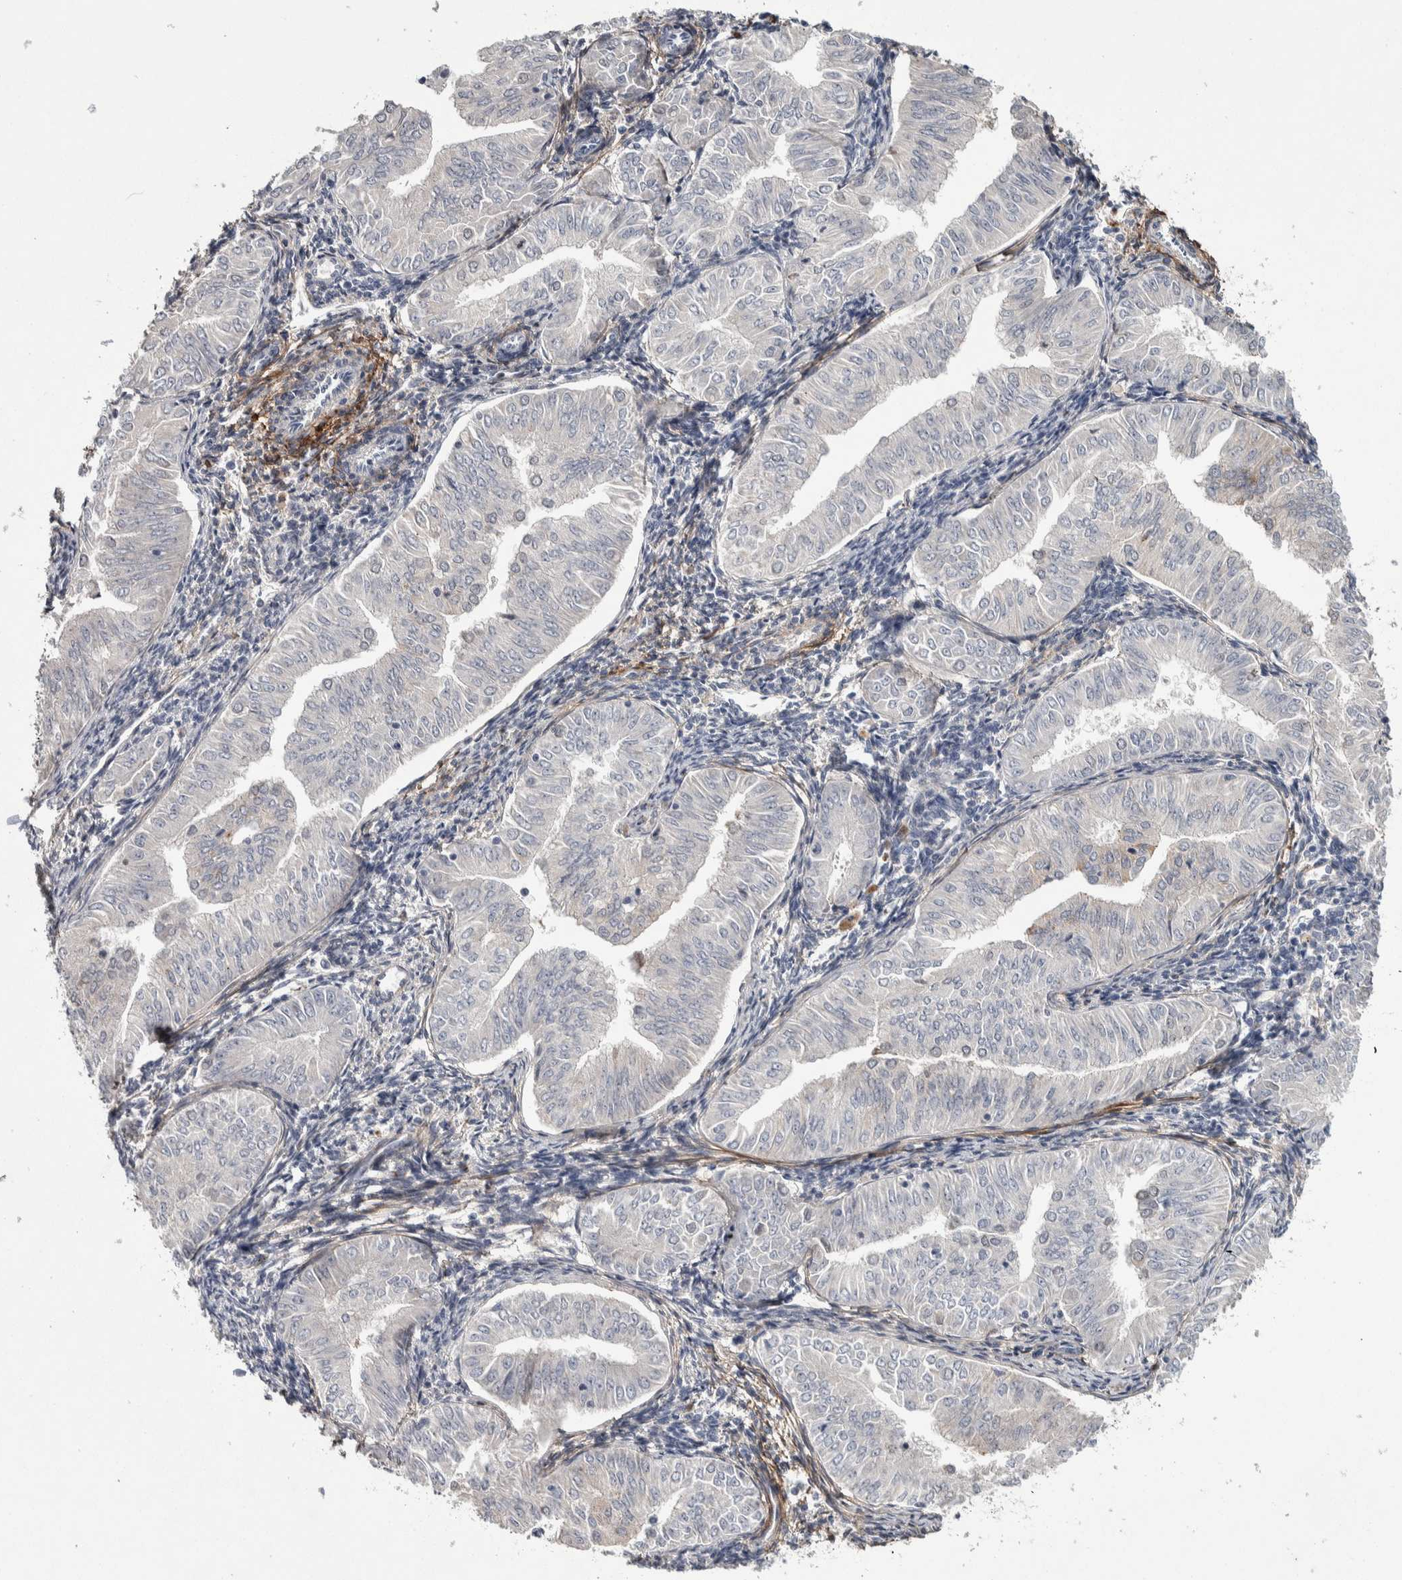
{"staining": {"intensity": "negative", "quantity": "none", "location": "none"}, "tissue": "endometrial cancer", "cell_type": "Tumor cells", "image_type": "cancer", "snomed": [{"axis": "morphology", "description": "Normal tissue, NOS"}, {"axis": "morphology", "description": "Adenocarcinoma, NOS"}, {"axis": "topography", "description": "Endometrium"}], "caption": "IHC photomicrograph of neoplastic tissue: endometrial adenocarcinoma stained with DAB shows no significant protein positivity in tumor cells.", "gene": "ASPN", "patient": {"sex": "female", "age": 53}}